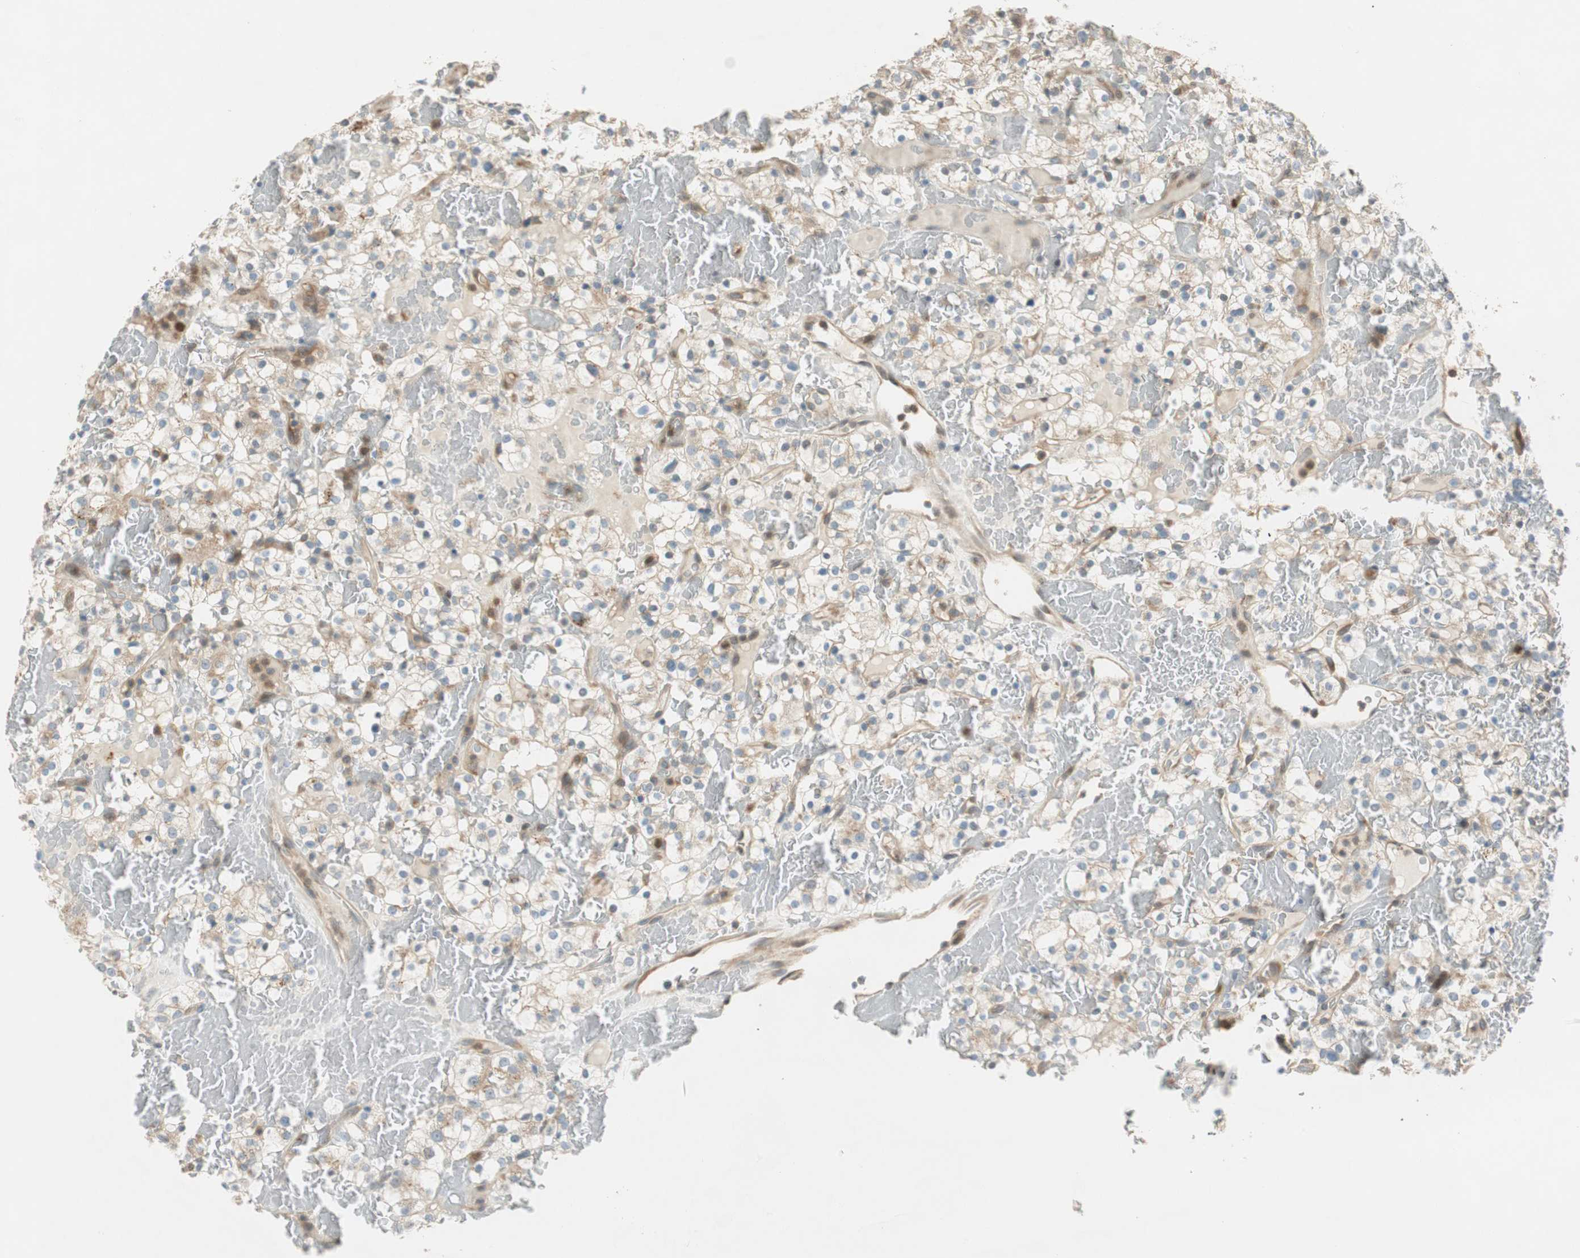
{"staining": {"intensity": "weak", "quantity": "25%-75%", "location": "cytoplasmic/membranous"}, "tissue": "renal cancer", "cell_type": "Tumor cells", "image_type": "cancer", "snomed": [{"axis": "morphology", "description": "Normal tissue, NOS"}, {"axis": "morphology", "description": "Adenocarcinoma, NOS"}, {"axis": "topography", "description": "Kidney"}], "caption": "Tumor cells exhibit weak cytoplasmic/membranous positivity in about 25%-75% of cells in renal adenocarcinoma.", "gene": "CGRRF1", "patient": {"sex": "female", "age": 72}}